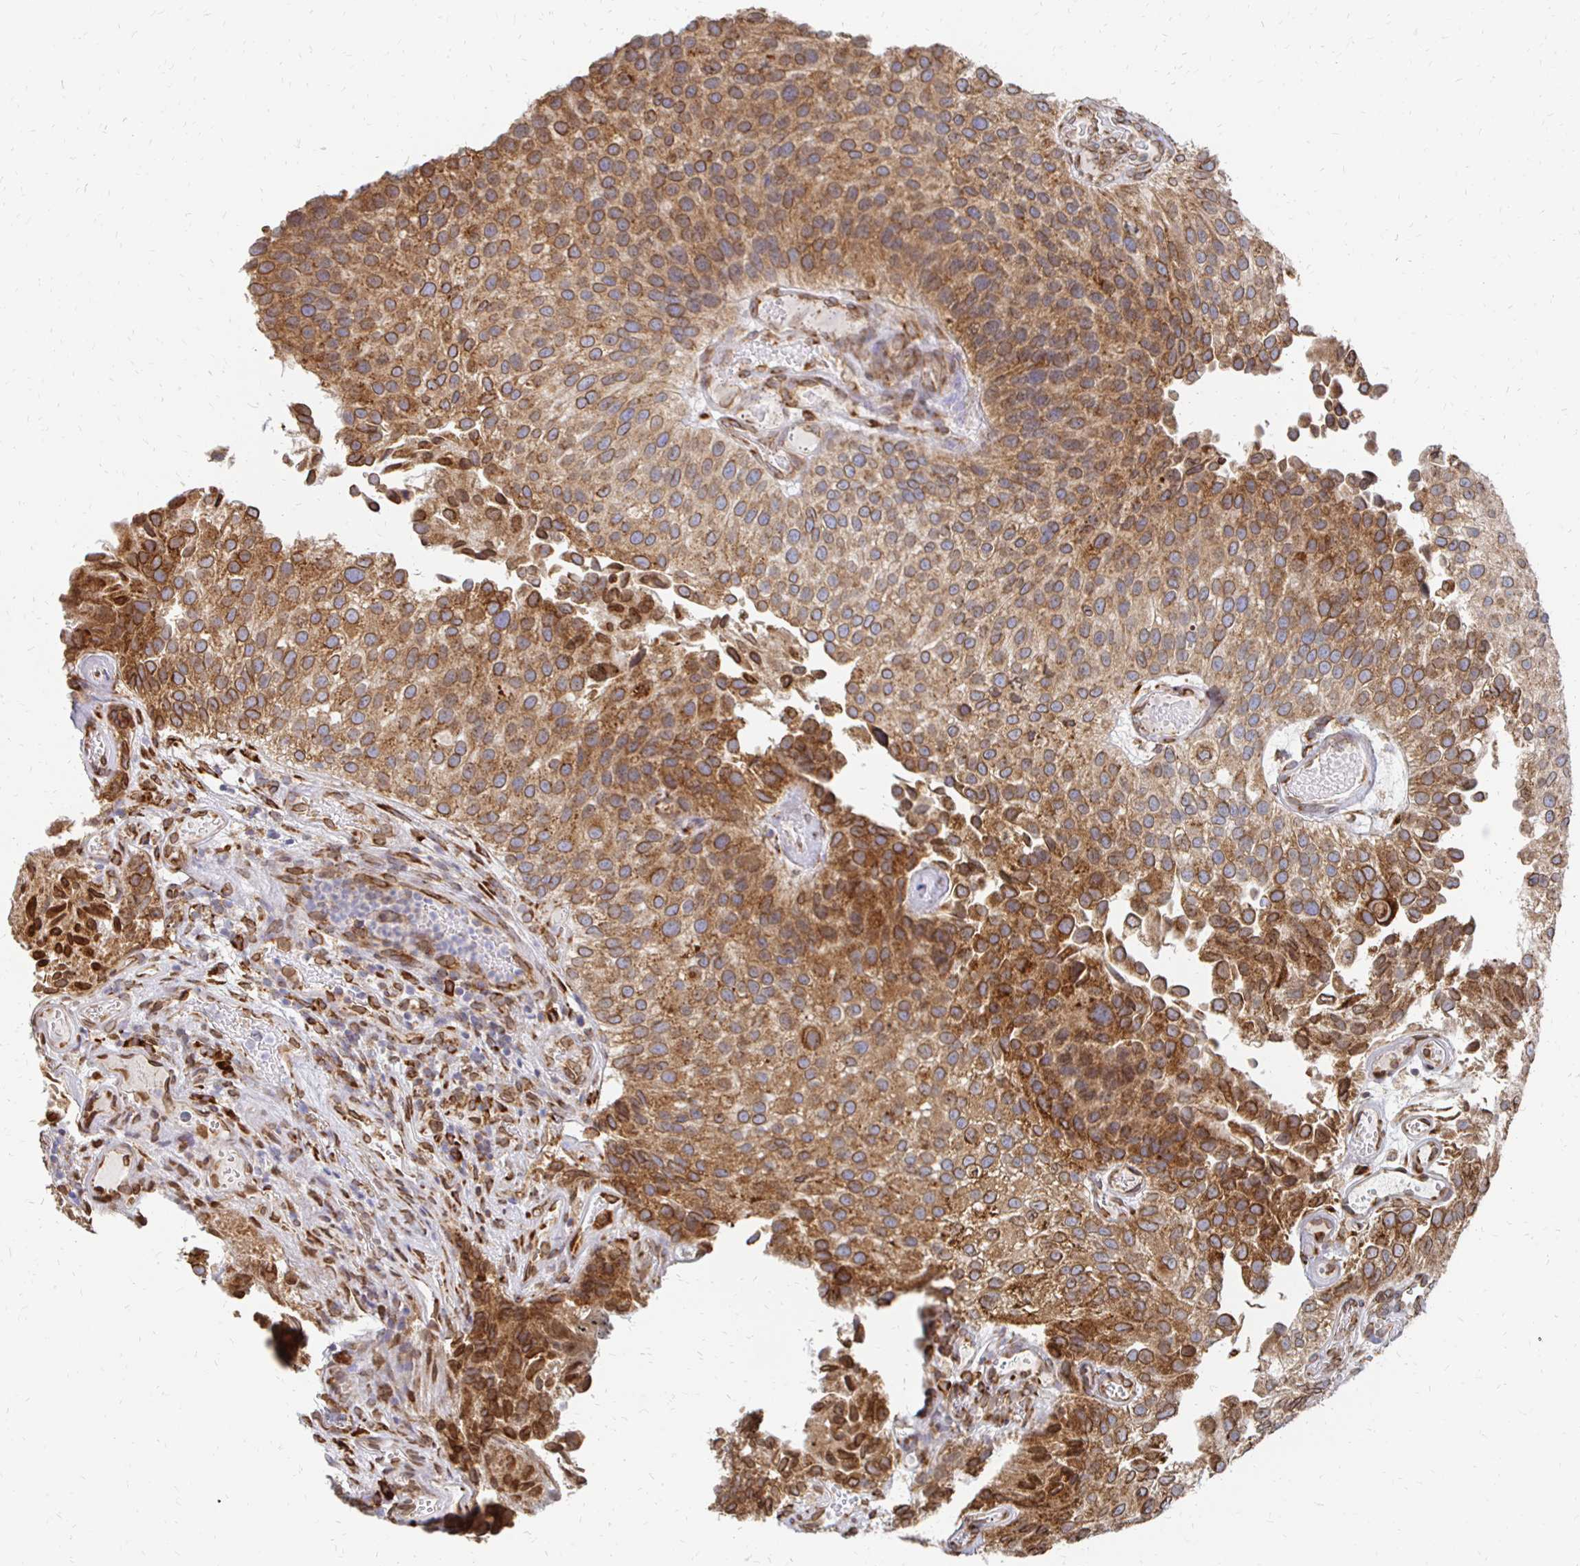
{"staining": {"intensity": "strong", "quantity": ">75%", "location": "cytoplasmic/membranous"}, "tissue": "urothelial cancer", "cell_type": "Tumor cells", "image_type": "cancer", "snomed": [{"axis": "morphology", "description": "Urothelial carcinoma, NOS"}, {"axis": "topography", "description": "Urinary bladder"}], "caption": "A micrograph showing strong cytoplasmic/membranous positivity in approximately >75% of tumor cells in urothelial cancer, as visualized by brown immunohistochemical staining.", "gene": "PELI3", "patient": {"sex": "male", "age": 87}}